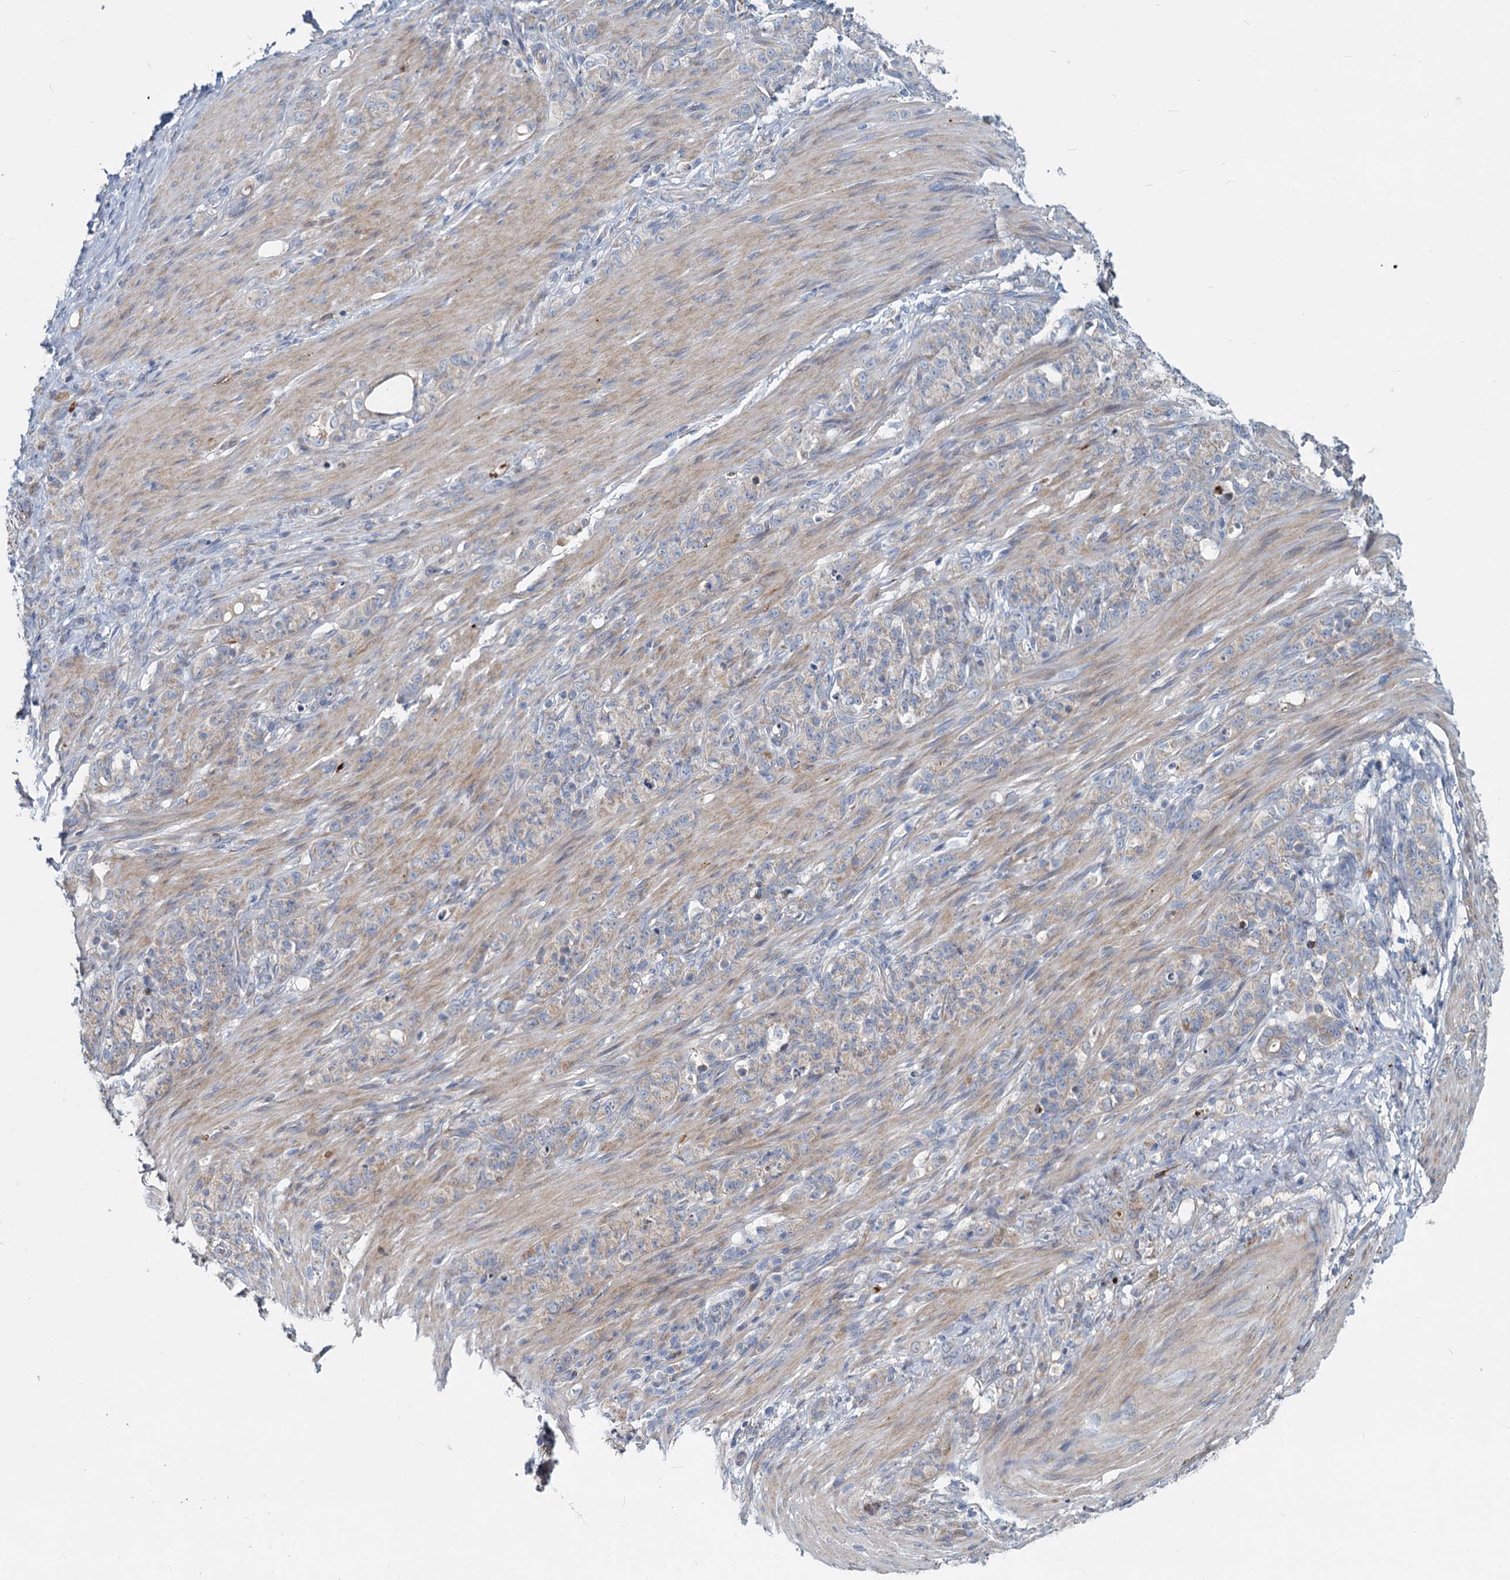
{"staining": {"intensity": "weak", "quantity": "25%-75%", "location": "cytoplasmic/membranous"}, "tissue": "stomach cancer", "cell_type": "Tumor cells", "image_type": "cancer", "snomed": [{"axis": "morphology", "description": "Adenocarcinoma, NOS"}, {"axis": "topography", "description": "Stomach"}], "caption": "Stomach cancer was stained to show a protein in brown. There is low levels of weak cytoplasmic/membranous expression in approximately 25%-75% of tumor cells. (DAB (3,3'-diaminobenzidine) IHC with brightfield microscopy, high magnification).", "gene": "DCUN1D2", "patient": {"sex": "female", "age": 79}}